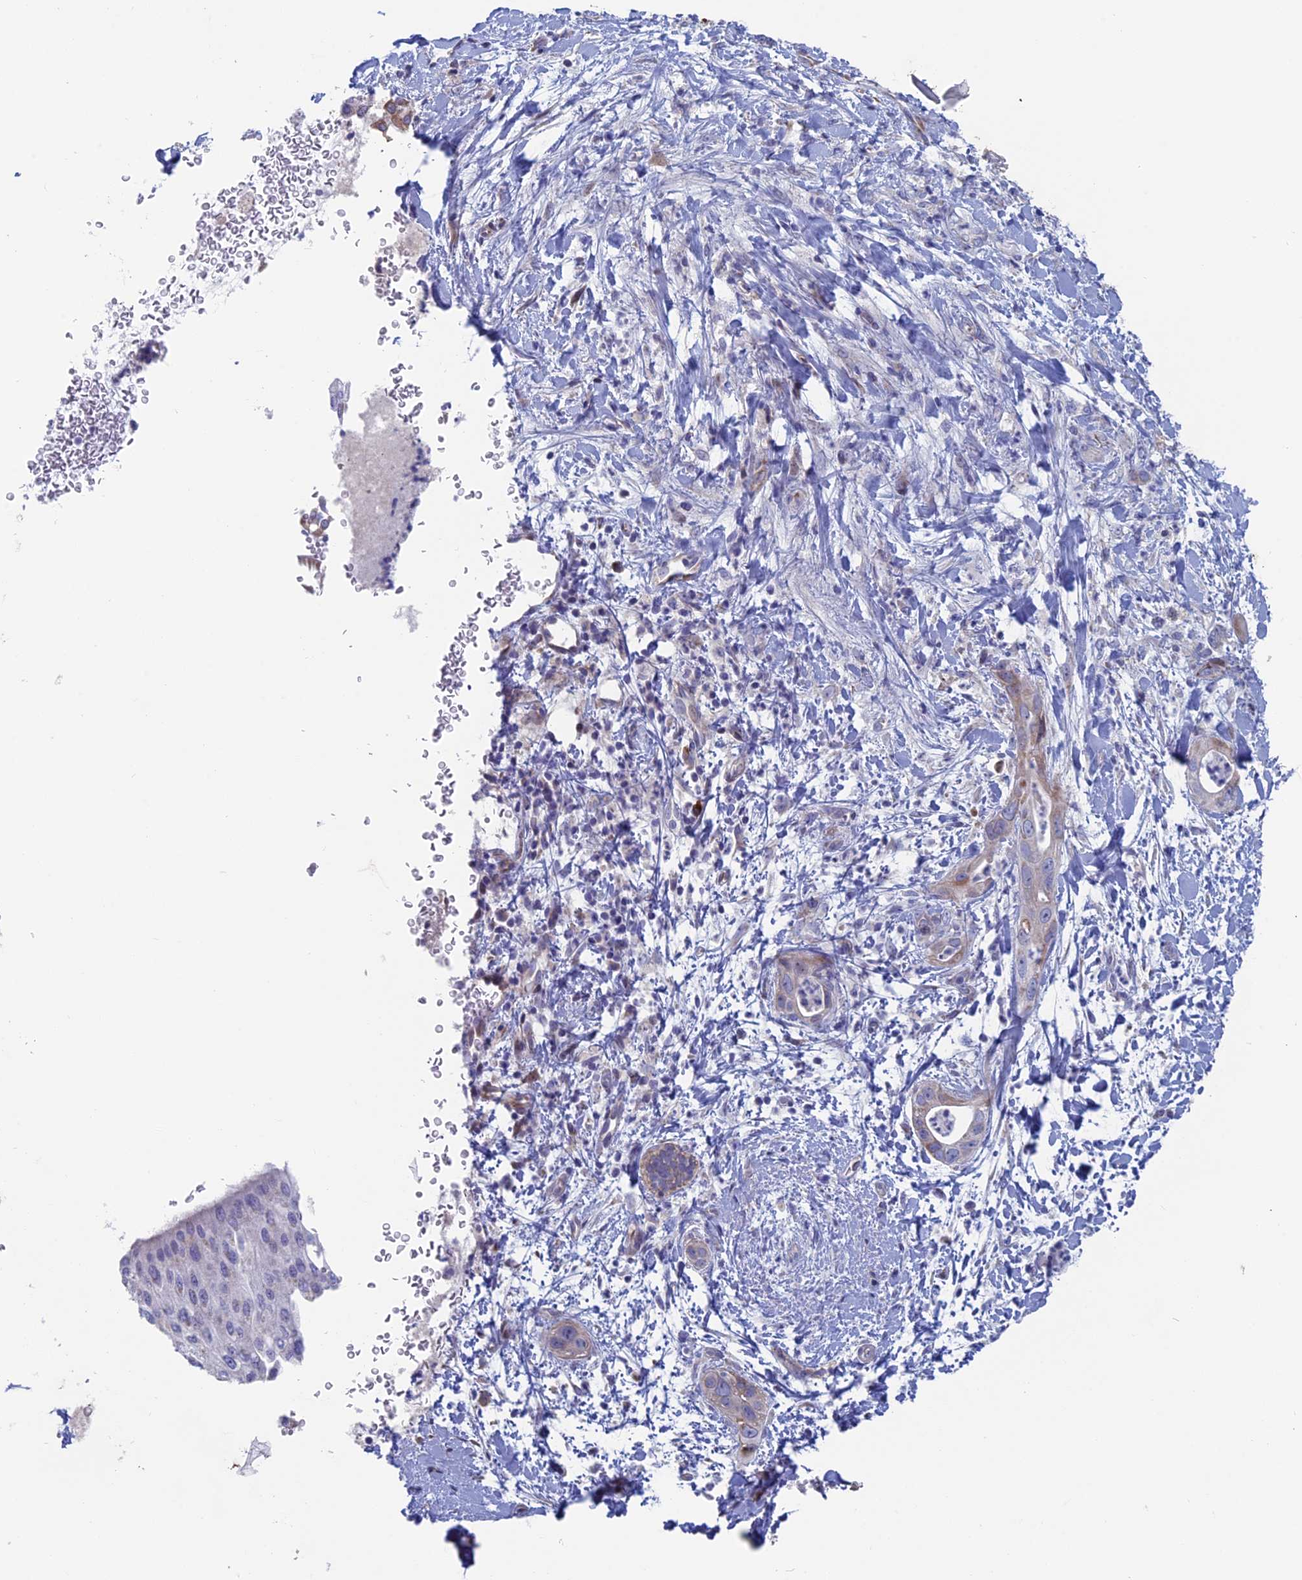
{"staining": {"intensity": "weak", "quantity": "<25%", "location": "cytoplasmic/membranous"}, "tissue": "pancreatic cancer", "cell_type": "Tumor cells", "image_type": "cancer", "snomed": [{"axis": "morphology", "description": "Adenocarcinoma, NOS"}, {"axis": "topography", "description": "Pancreas"}], "caption": "IHC of human adenocarcinoma (pancreatic) displays no expression in tumor cells.", "gene": "NIBAN3", "patient": {"sex": "female", "age": 78}}